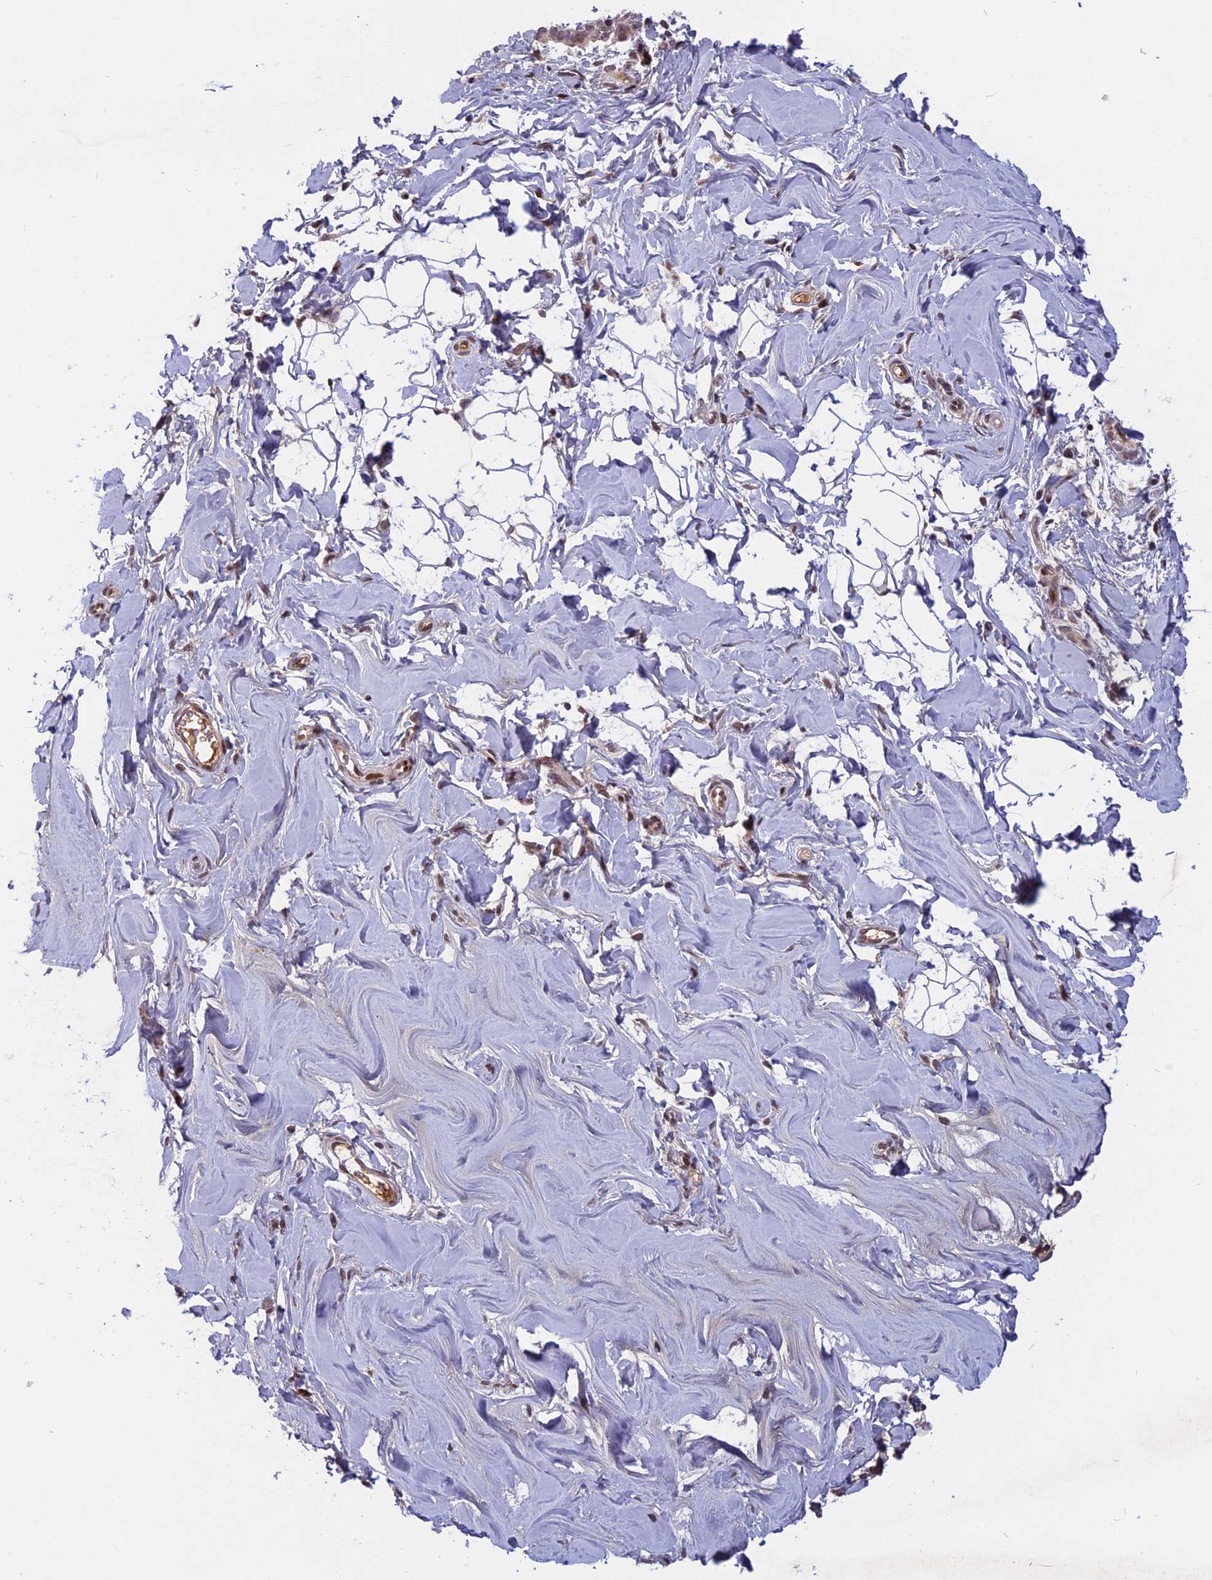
{"staining": {"intensity": "negative", "quantity": "none", "location": "none"}, "tissue": "adipose tissue", "cell_type": "Adipocytes", "image_type": "normal", "snomed": [{"axis": "morphology", "description": "Normal tissue, NOS"}, {"axis": "topography", "description": "Breast"}], "caption": "A high-resolution image shows immunohistochemistry (IHC) staining of normal adipose tissue, which exhibits no significant expression in adipocytes.", "gene": "CDC7", "patient": {"sex": "female", "age": 26}}